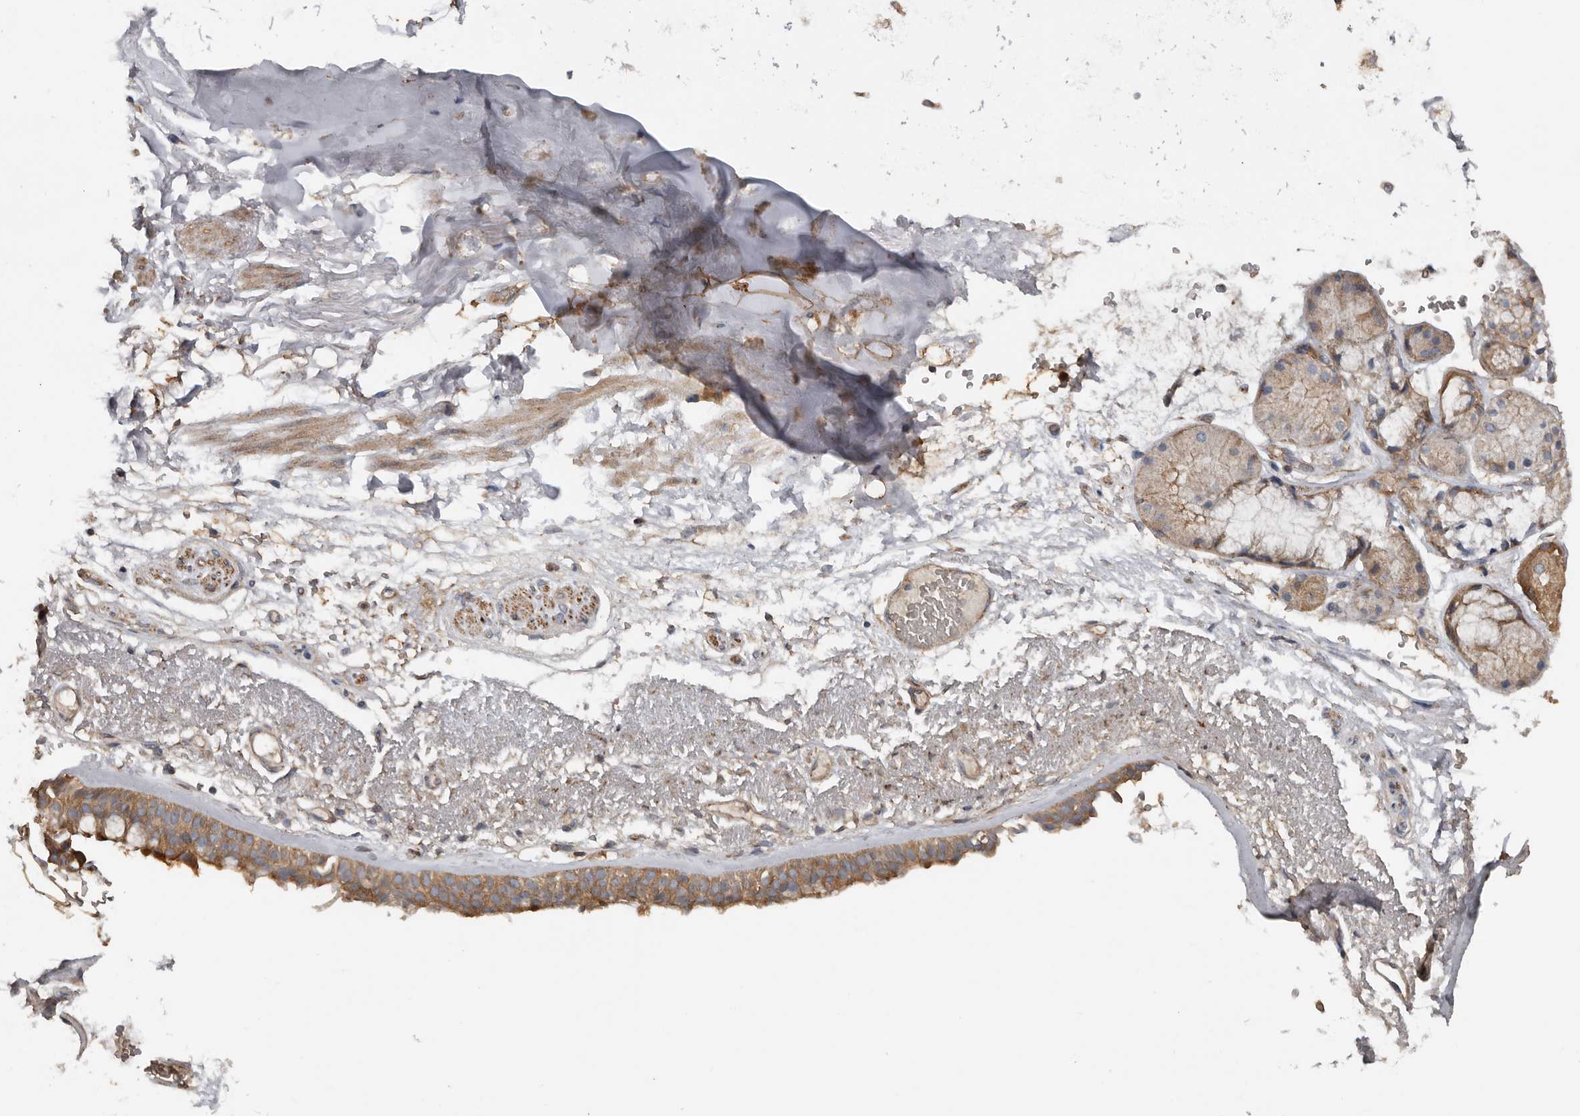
{"staining": {"intensity": "moderate", "quantity": "25%-75%", "location": "cytoplasmic/membranous"}, "tissue": "bronchus", "cell_type": "Respiratory epithelial cells", "image_type": "normal", "snomed": [{"axis": "morphology", "description": "Normal tissue, NOS"}, {"axis": "morphology", "description": "Squamous cell carcinoma, NOS"}, {"axis": "topography", "description": "Lymph node"}, {"axis": "topography", "description": "Bronchus"}, {"axis": "topography", "description": "Lung"}], "caption": "Immunohistochemical staining of benign human bronchus exhibits moderate cytoplasmic/membranous protein staining in about 25%-75% of respiratory epithelial cells.", "gene": "HYAL4", "patient": {"sex": "male", "age": 66}}